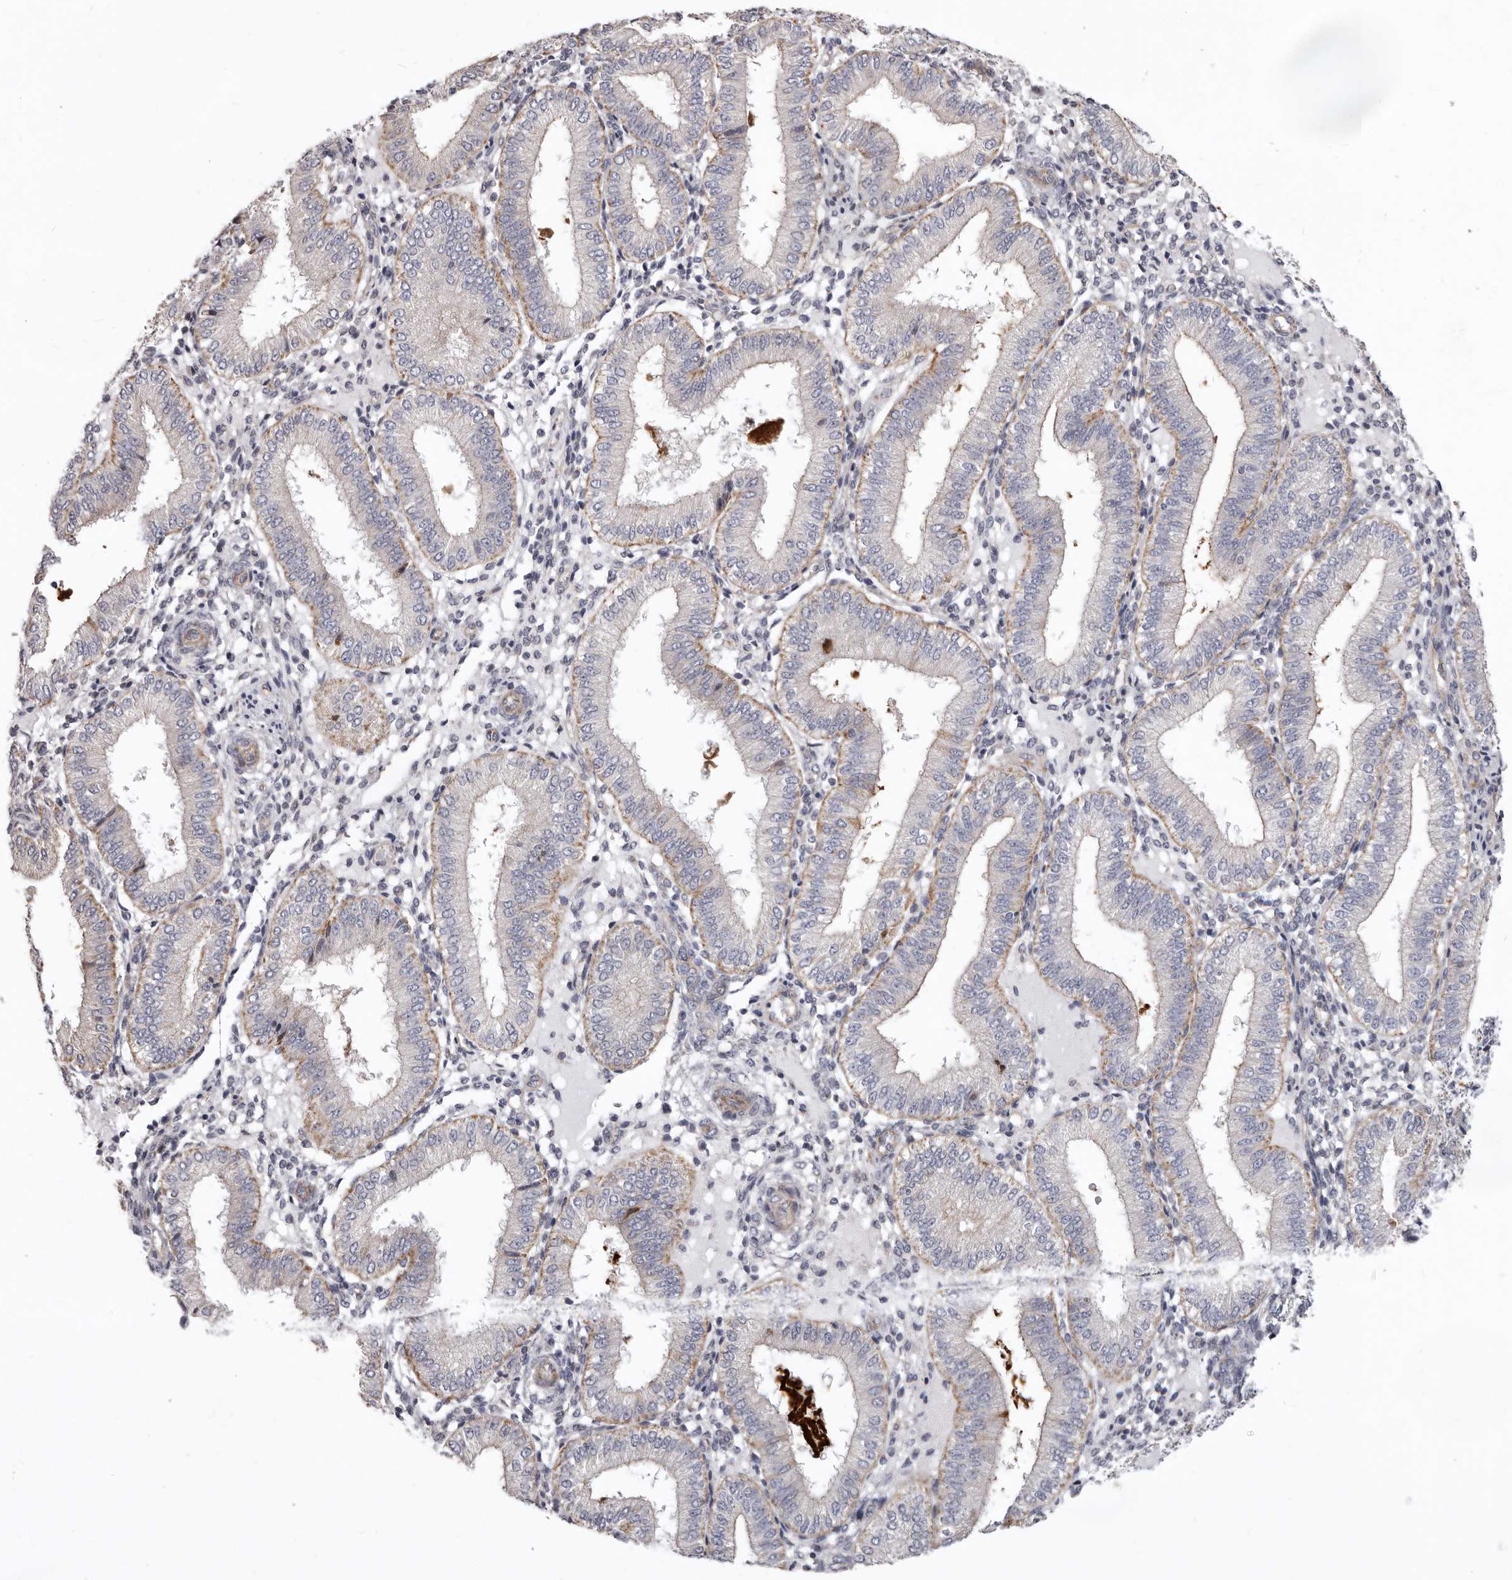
{"staining": {"intensity": "weak", "quantity": "<25%", "location": "cytoplasmic/membranous"}, "tissue": "endometrium", "cell_type": "Cells in endometrial stroma", "image_type": "normal", "snomed": [{"axis": "morphology", "description": "Normal tissue, NOS"}, {"axis": "topography", "description": "Endometrium"}], "caption": "Benign endometrium was stained to show a protein in brown. There is no significant positivity in cells in endometrial stroma. (IHC, brightfield microscopy, high magnification).", "gene": "FMO2", "patient": {"sex": "female", "age": 39}}